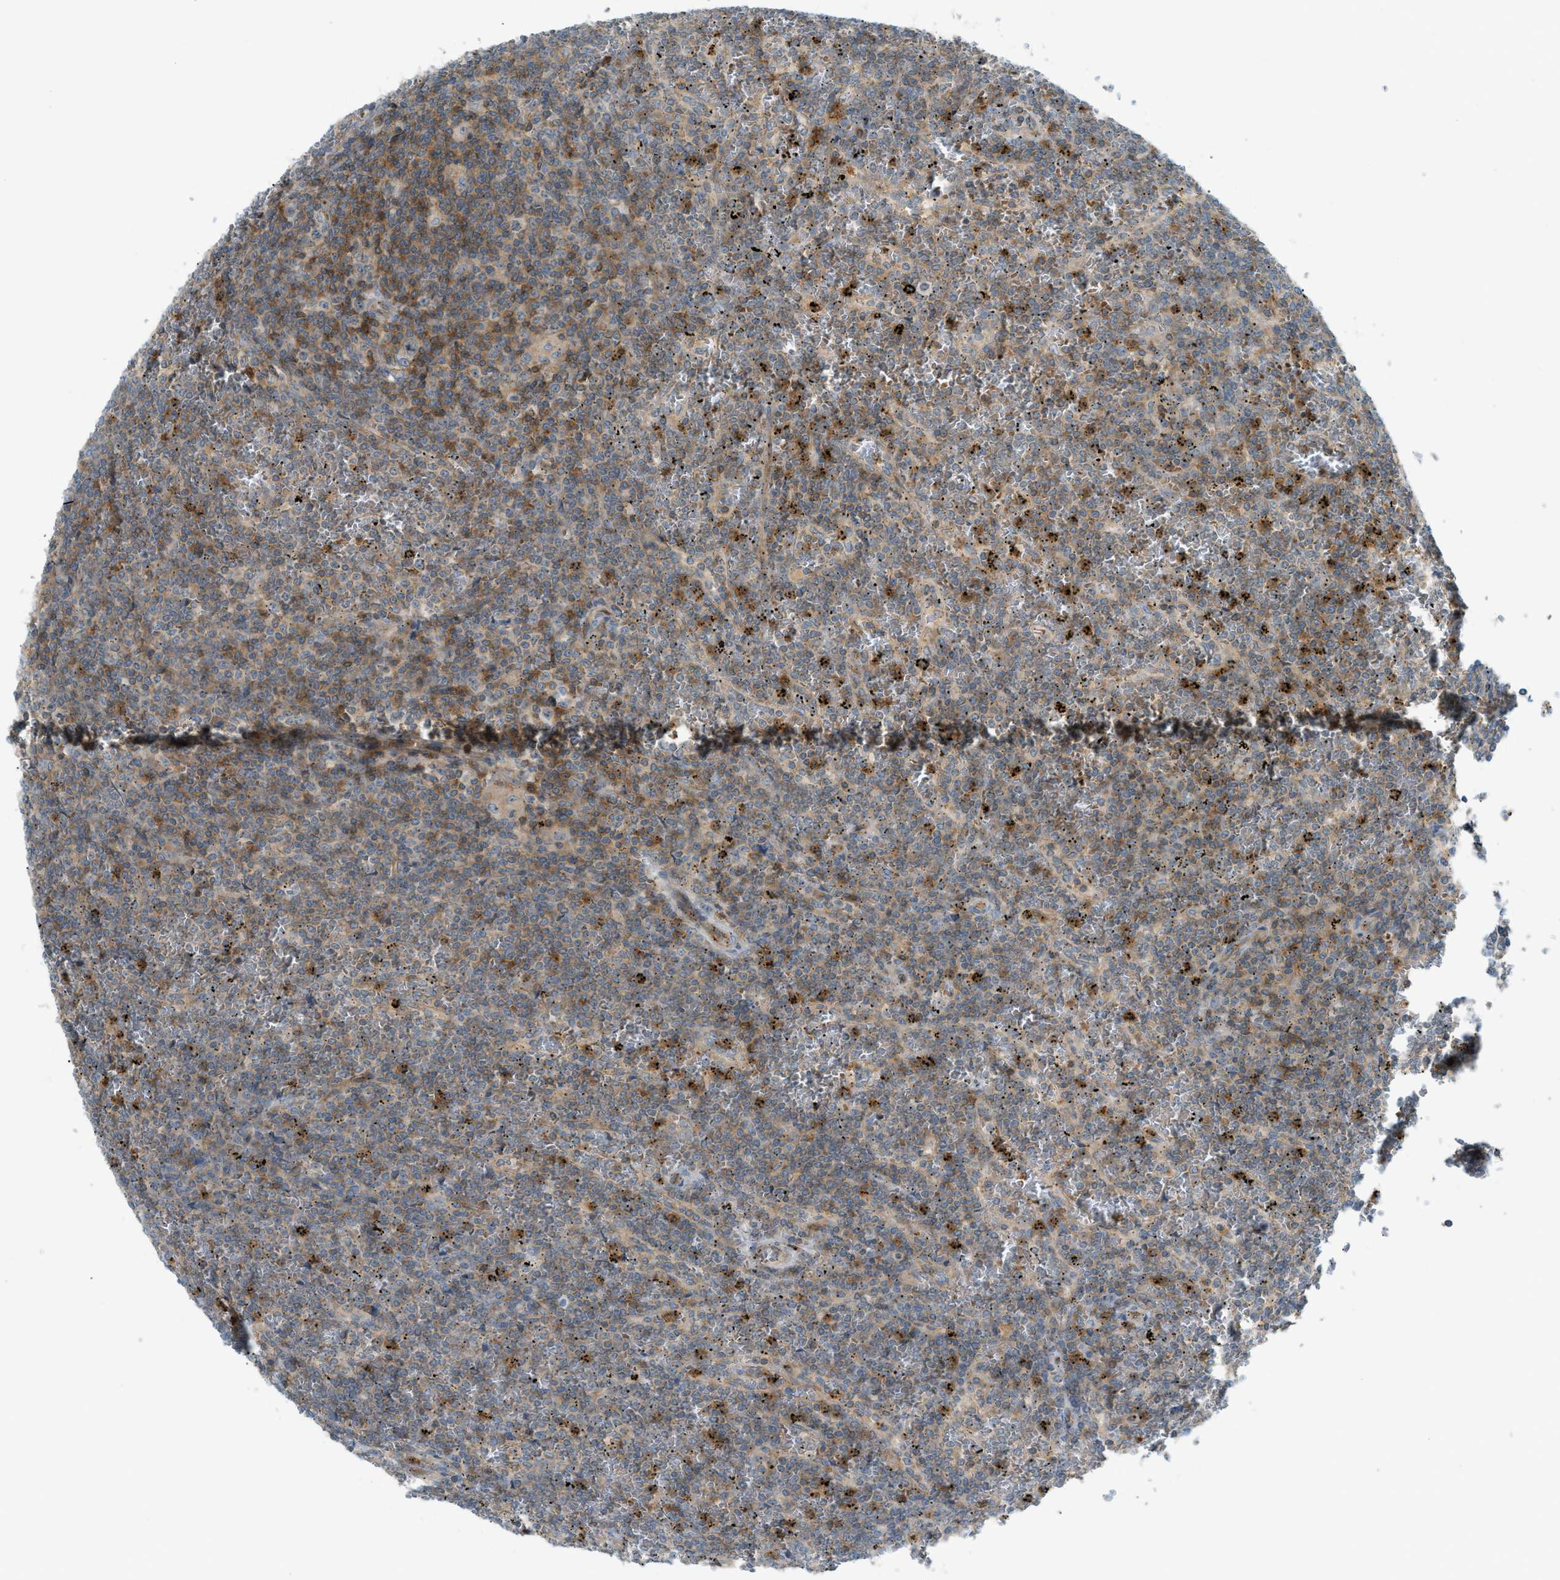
{"staining": {"intensity": "moderate", "quantity": "25%-75%", "location": "cytoplasmic/membranous"}, "tissue": "lymphoma", "cell_type": "Tumor cells", "image_type": "cancer", "snomed": [{"axis": "morphology", "description": "Malignant lymphoma, non-Hodgkin's type, Low grade"}, {"axis": "topography", "description": "Spleen"}], "caption": "Immunohistochemical staining of lymphoma exhibits moderate cytoplasmic/membranous protein positivity in about 25%-75% of tumor cells.", "gene": "GRK6", "patient": {"sex": "female", "age": 19}}